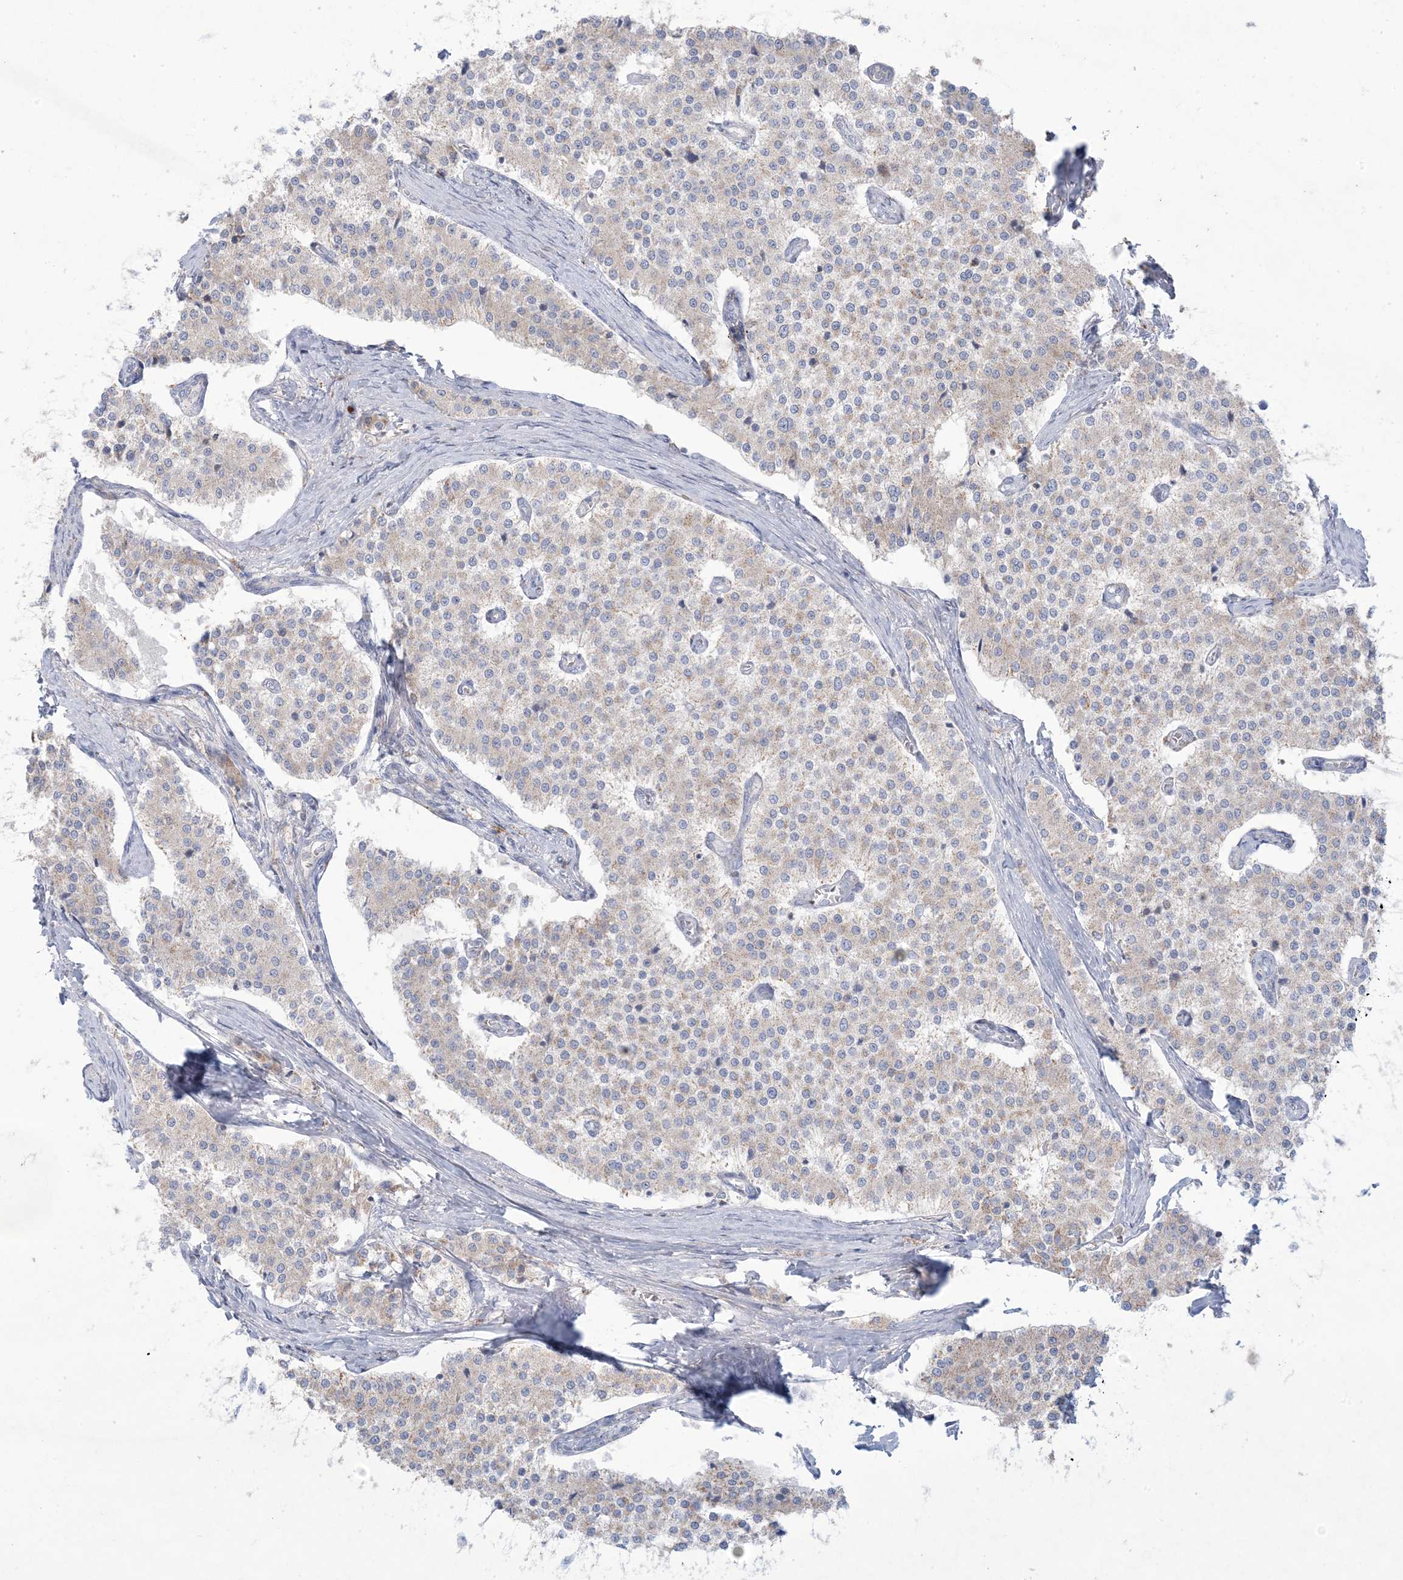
{"staining": {"intensity": "negative", "quantity": "none", "location": "none"}, "tissue": "carcinoid", "cell_type": "Tumor cells", "image_type": "cancer", "snomed": [{"axis": "morphology", "description": "Carcinoid, malignant, NOS"}, {"axis": "topography", "description": "Colon"}], "caption": "An immunohistochemistry (IHC) photomicrograph of malignant carcinoid is shown. There is no staining in tumor cells of malignant carcinoid.", "gene": "KCTD6", "patient": {"sex": "female", "age": 52}}